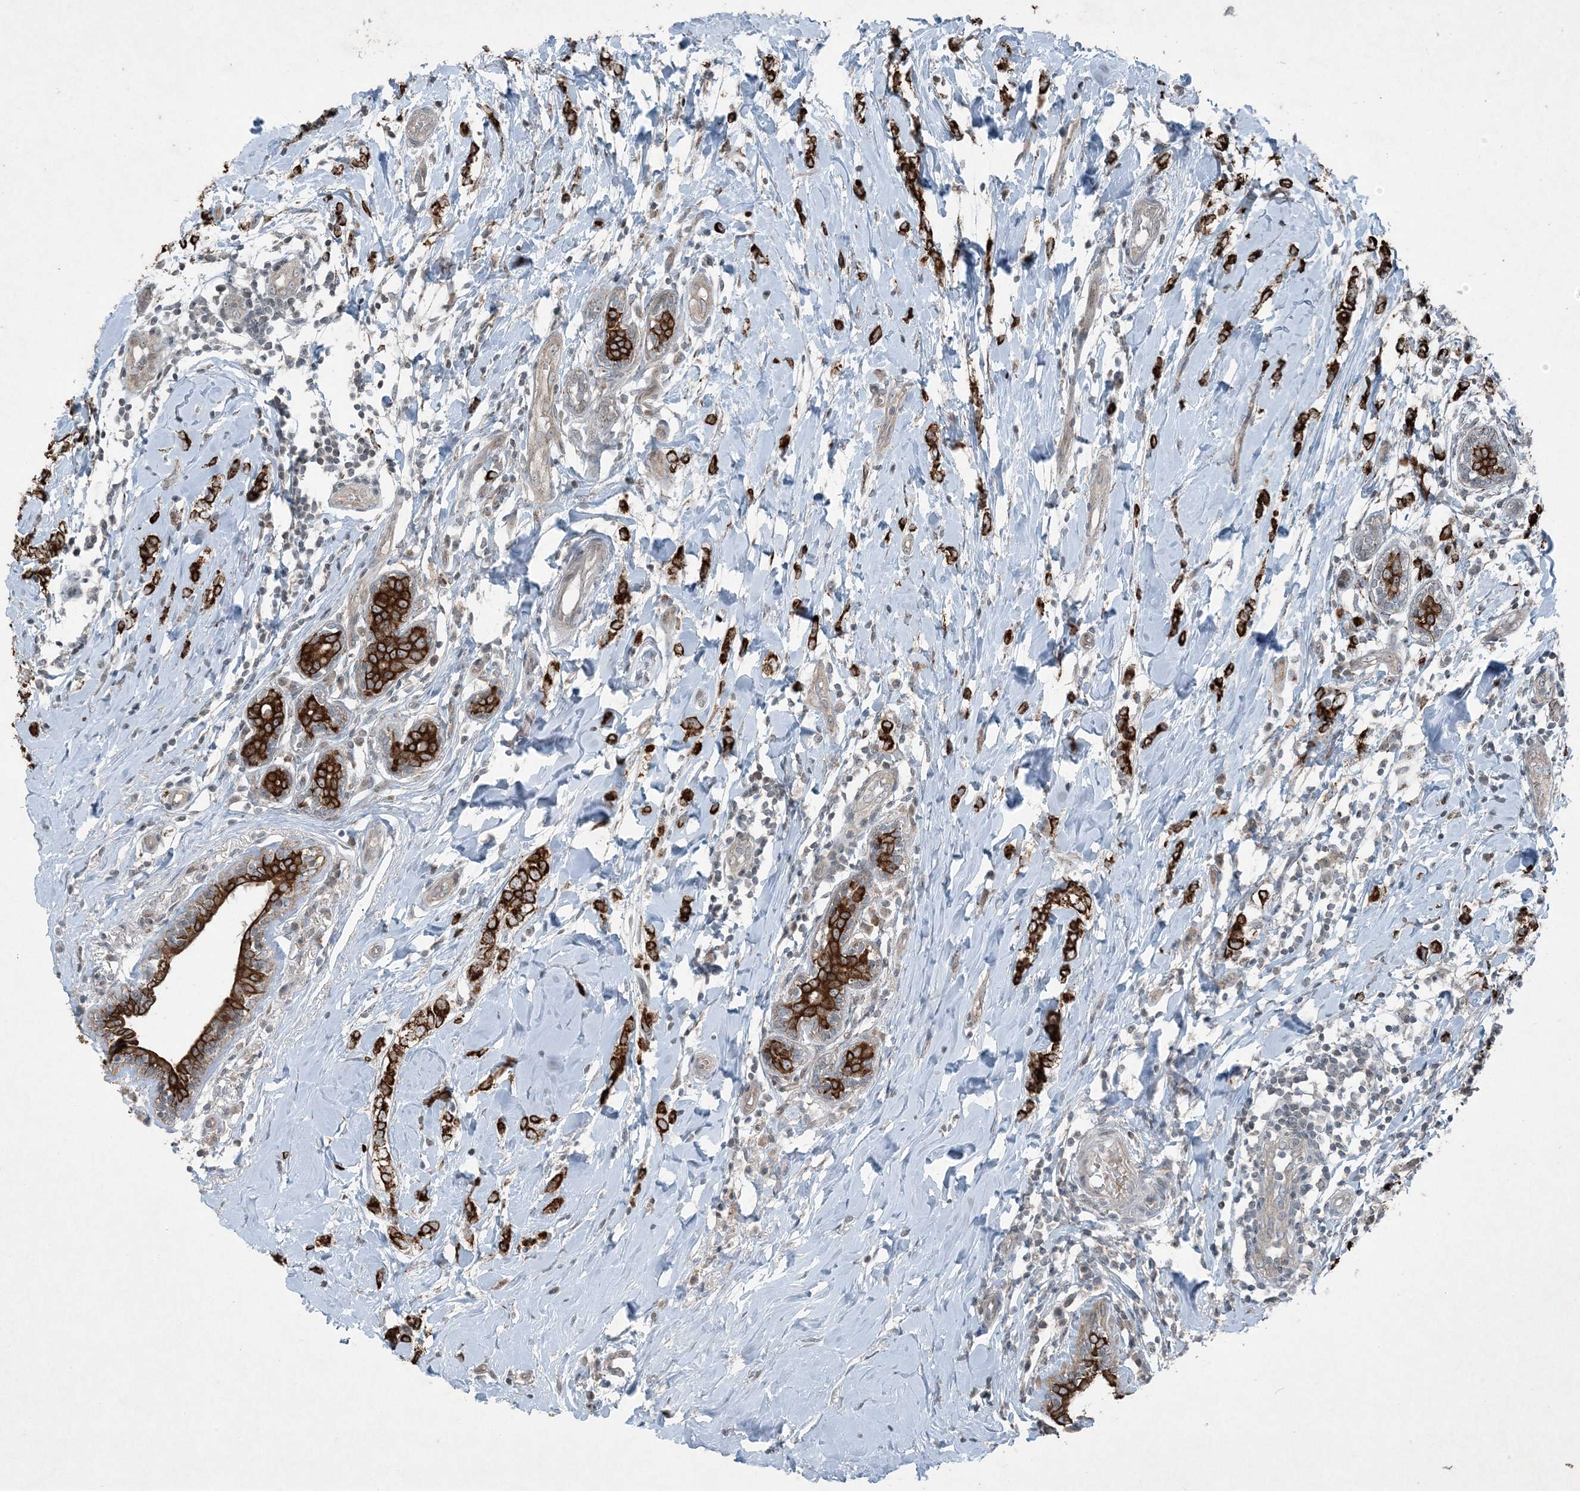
{"staining": {"intensity": "strong", "quantity": ">75%", "location": "cytoplasmic/membranous"}, "tissue": "breast cancer", "cell_type": "Tumor cells", "image_type": "cancer", "snomed": [{"axis": "morphology", "description": "Normal tissue, NOS"}, {"axis": "morphology", "description": "Lobular carcinoma"}, {"axis": "topography", "description": "Breast"}], "caption": "Protein expression analysis of breast cancer (lobular carcinoma) displays strong cytoplasmic/membranous expression in about >75% of tumor cells.", "gene": "PC", "patient": {"sex": "female", "age": 47}}